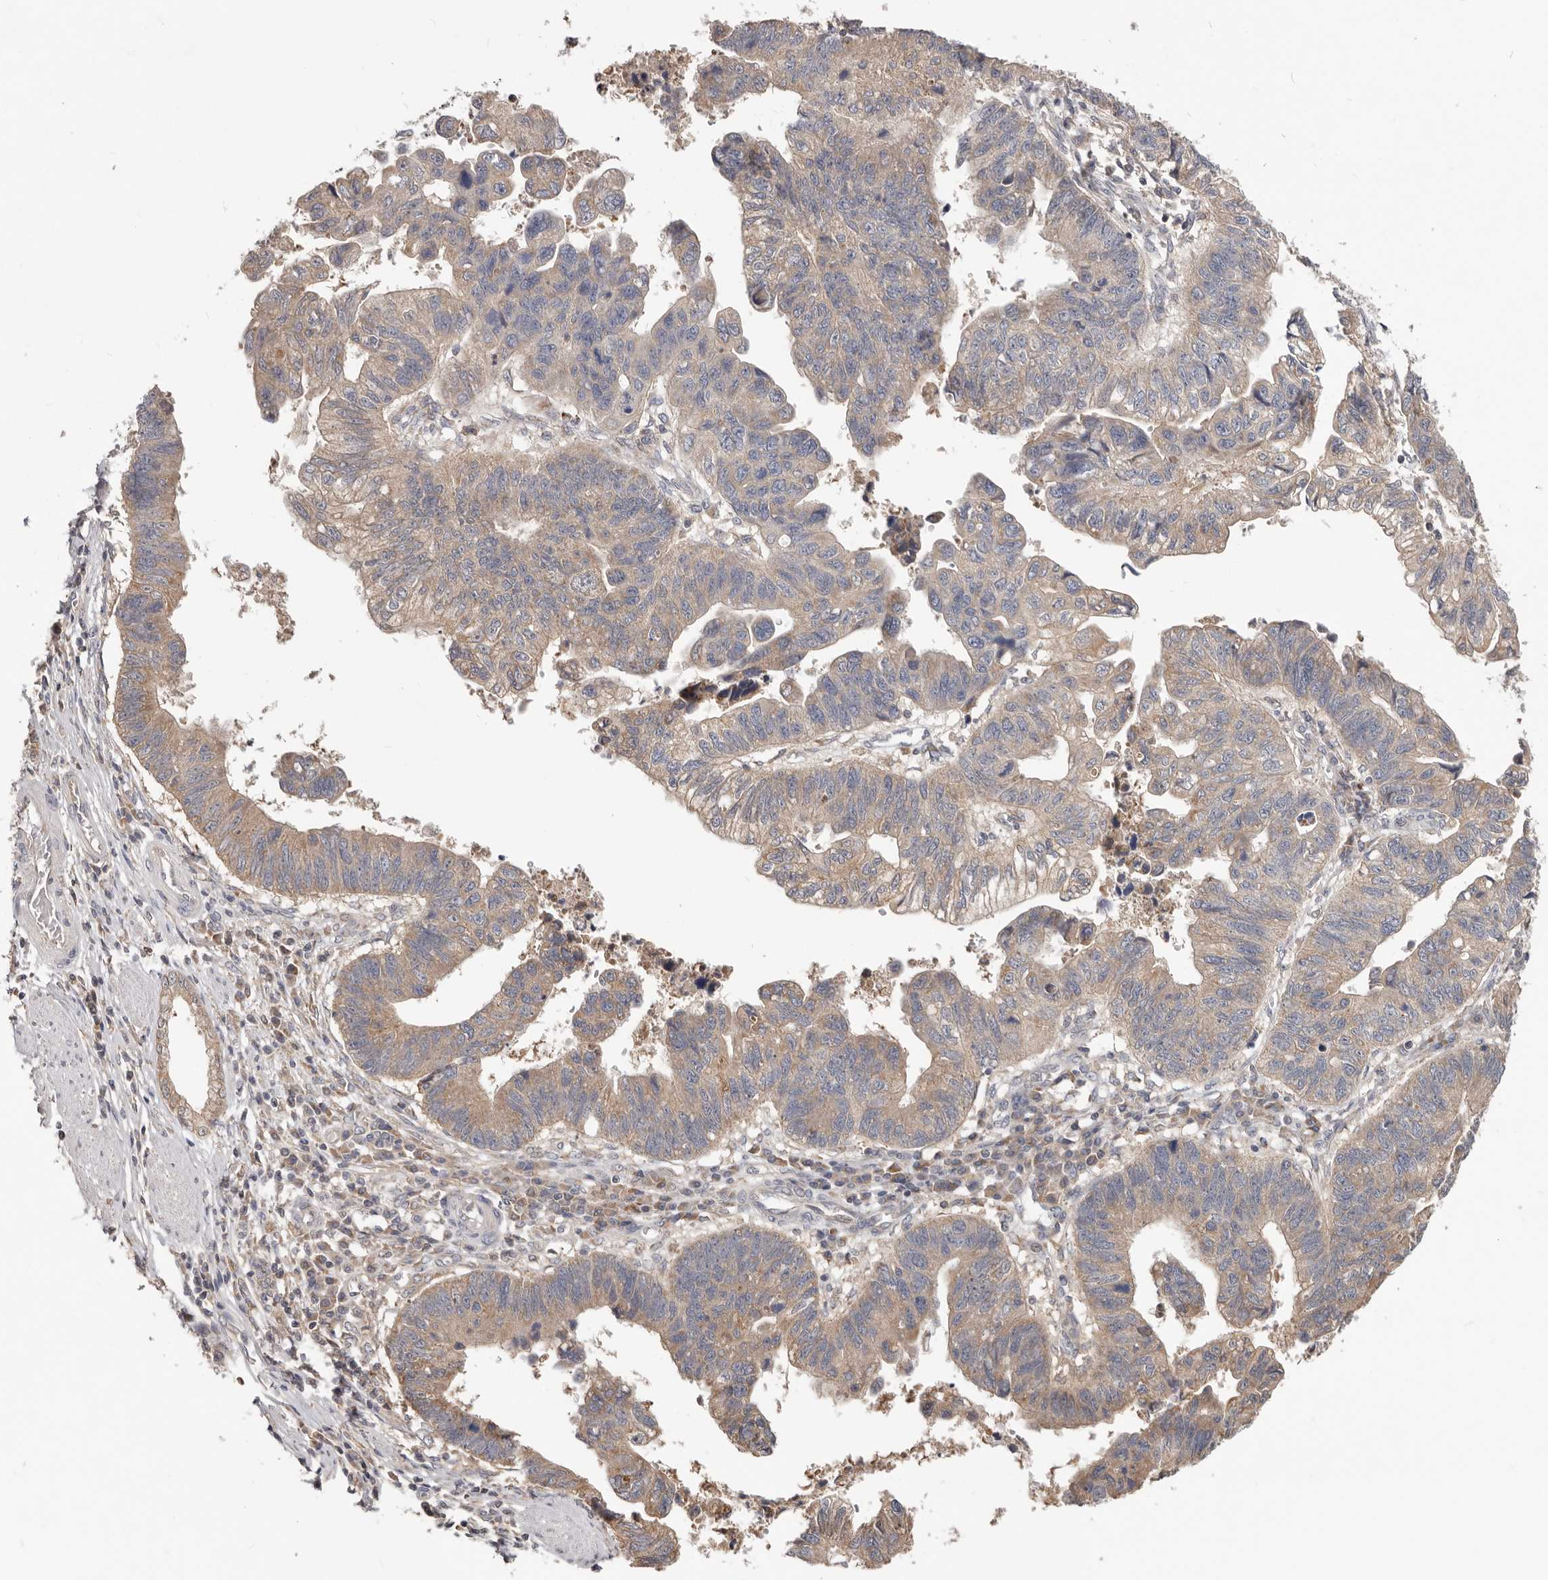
{"staining": {"intensity": "moderate", "quantity": "25%-75%", "location": "cytoplasmic/membranous"}, "tissue": "stomach cancer", "cell_type": "Tumor cells", "image_type": "cancer", "snomed": [{"axis": "morphology", "description": "Adenocarcinoma, NOS"}, {"axis": "topography", "description": "Stomach"}], "caption": "The image shows a brown stain indicating the presence of a protein in the cytoplasmic/membranous of tumor cells in adenocarcinoma (stomach).", "gene": "LRP6", "patient": {"sex": "male", "age": 59}}